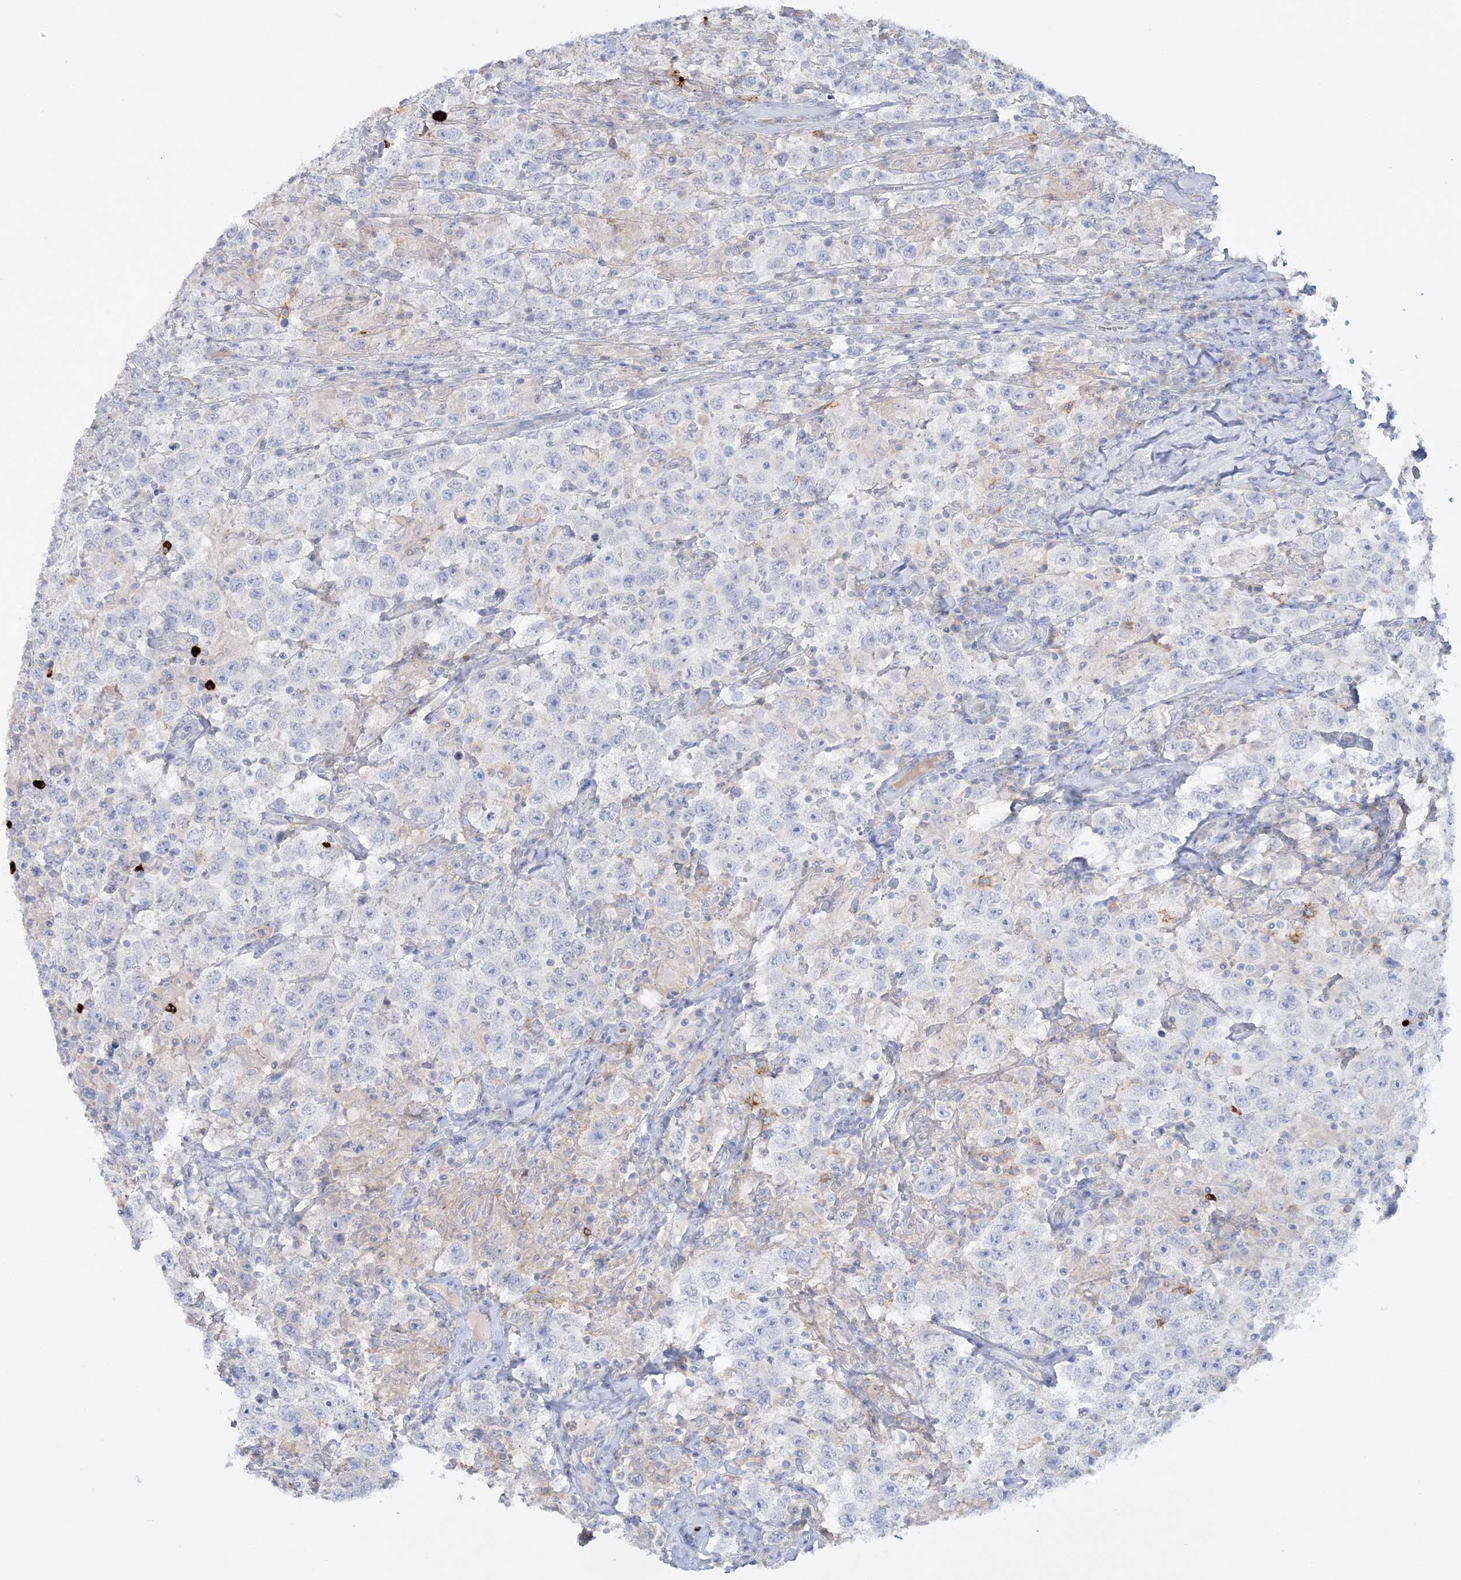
{"staining": {"intensity": "negative", "quantity": "none", "location": "none"}, "tissue": "testis cancer", "cell_type": "Tumor cells", "image_type": "cancer", "snomed": [{"axis": "morphology", "description": "Seminoma, NOS"}, {"axis": "topography", "description": "Testis"}], "caption": "Tumor cells show no significant protein positivity in seminoma (testis). The staining is performed using DAB brown chromogen with nuclei counter-stained in using hematoxylin.", "gene": "WDSUB1", "patient": {"sex": "male", "age": 41}}